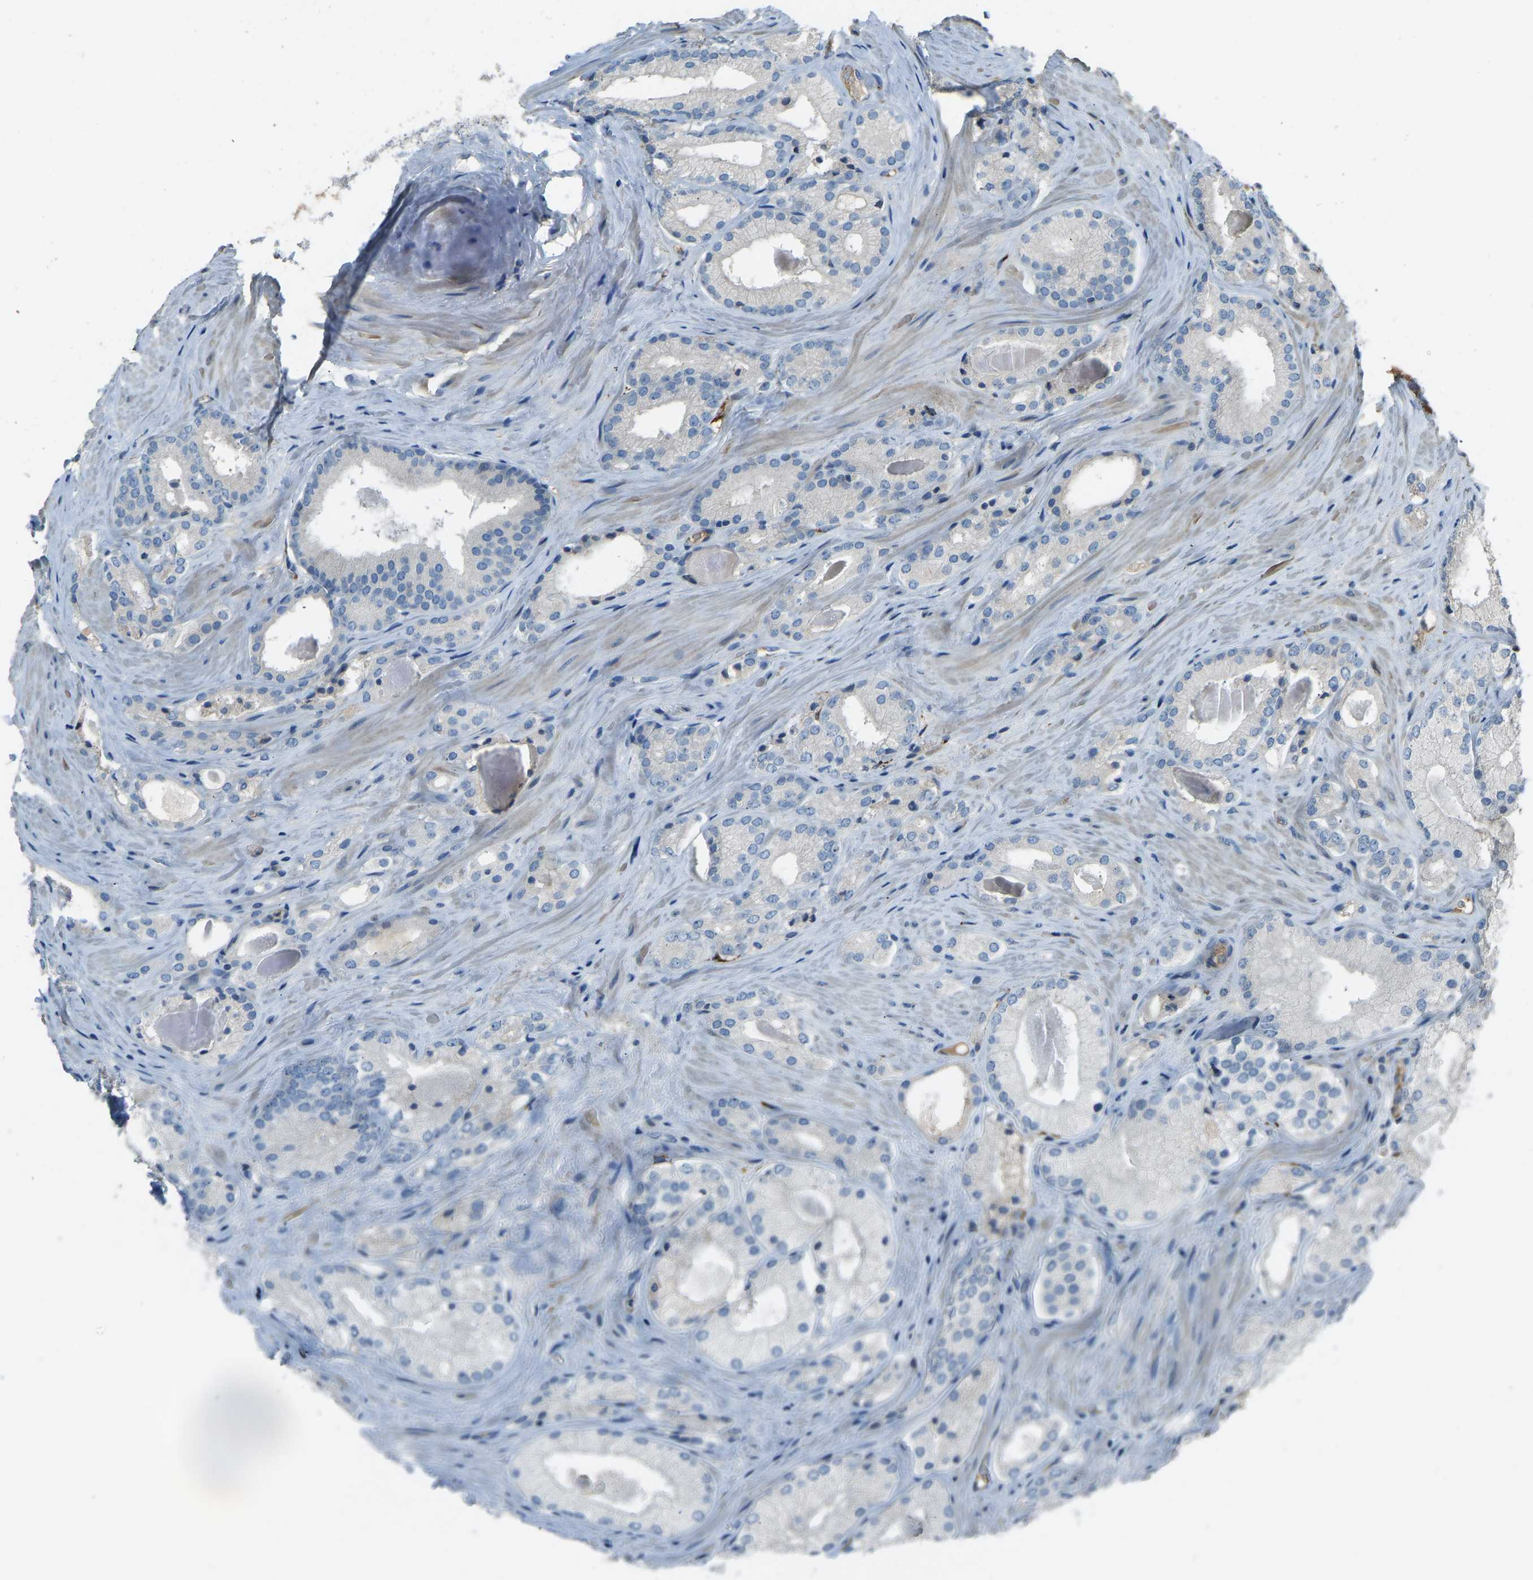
{"staining": {"intensity": "negative", "quantity": "none", "location": "none"}, "tissue": "prostate cancer", "cell_type": "Tumor cells", "image_type": "cancer", "snomed": [{"axis": "morphology", "description": "Adenocarcinoma, Low grade"}, {"axis": "topography", "description": "Prostate"}], "caption": "Immunohistochemistry (IHC) image of neoplastic tissue: human prostate cancer (adenocarcinoma (low-grade)) stained with DAB (3,3'-diaminobenzidine) exhibits no significant protein staining in tumor cells.", "gene": "FBLN2", "patient": {"sex": "male", "age": 65}}